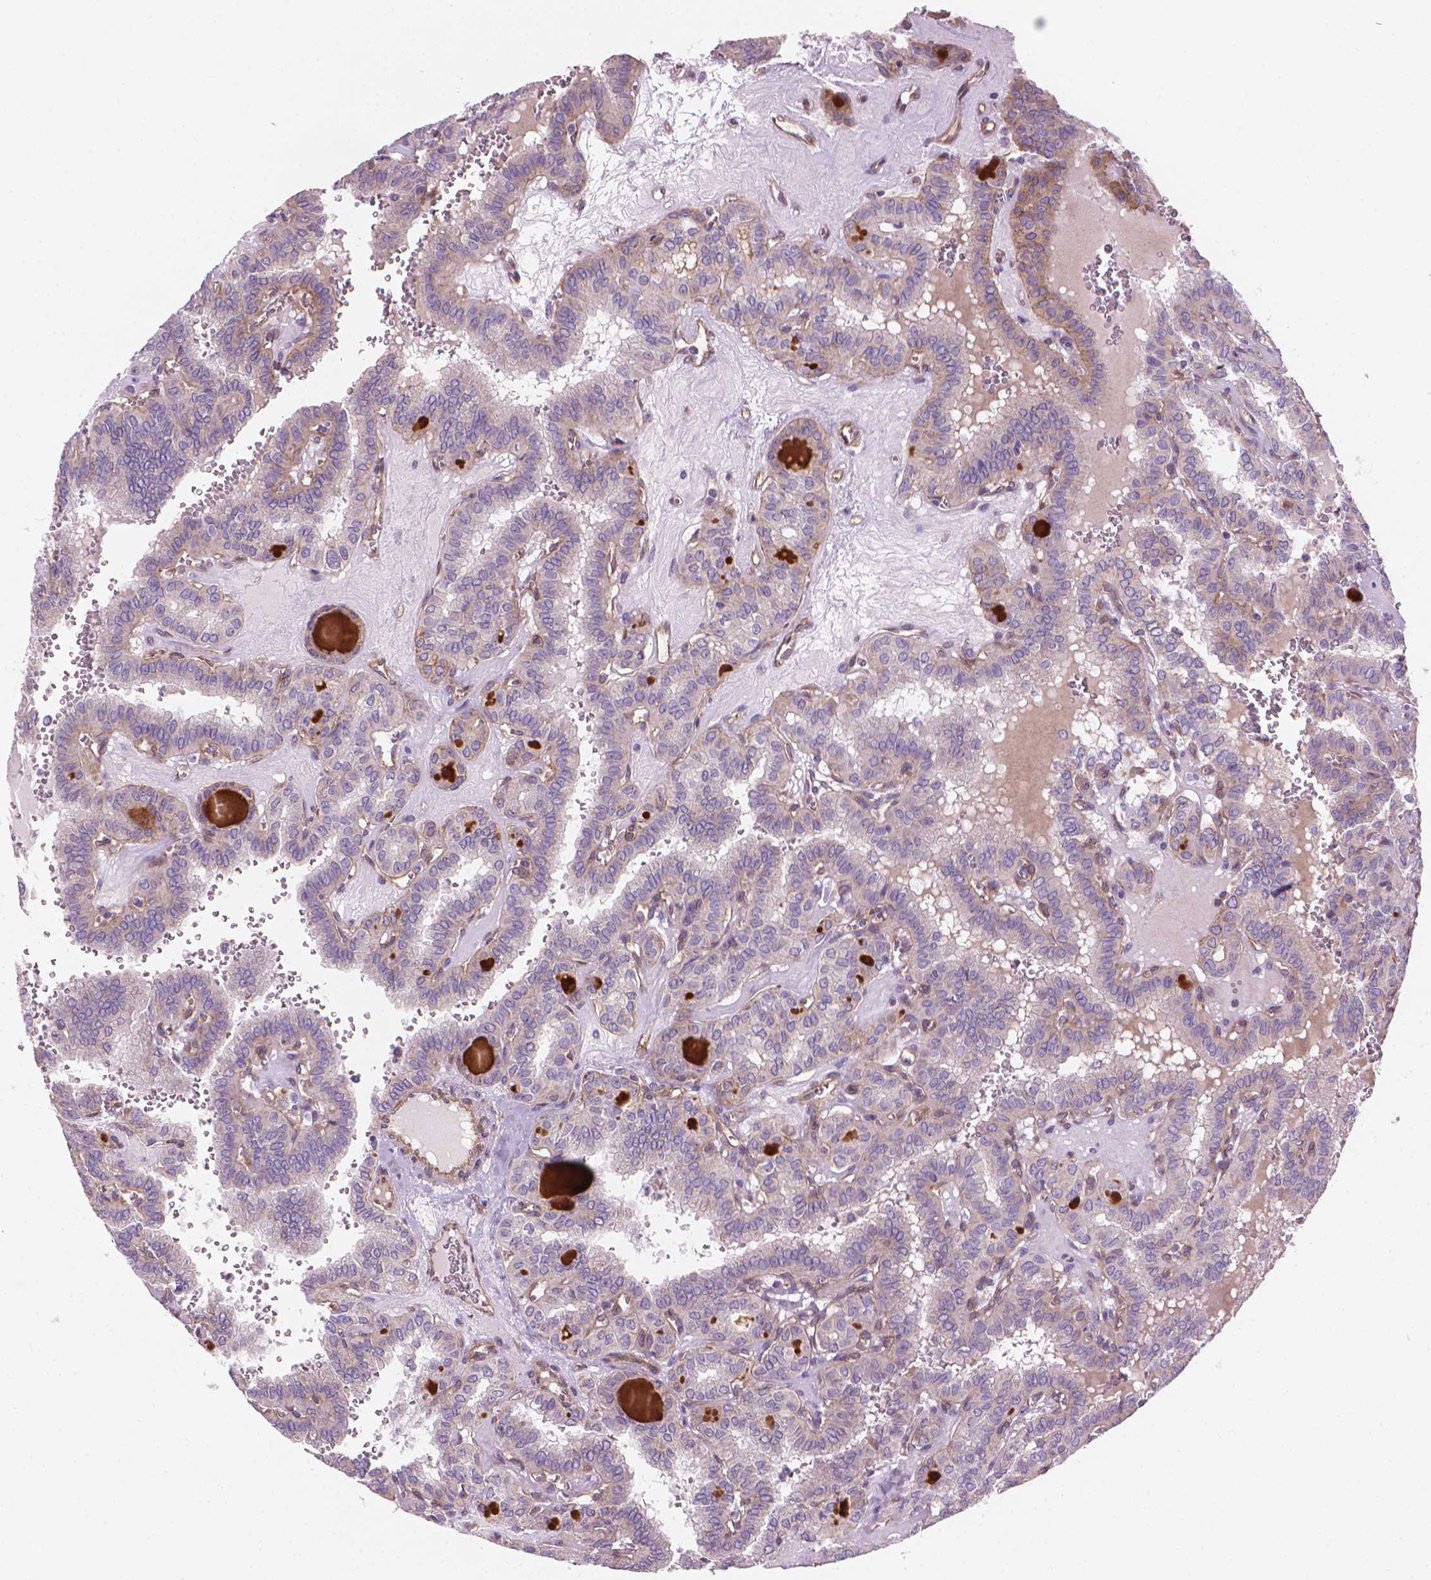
{"staining": {"intensity": "negative", "quantity": "none", "location": "none"}, "tissue": "thyroid cancer", "cell_type": "Tumor cells", "image_type": "cancer", "snomed": [{"axis": "morphology", "description": "Papillary adenocarcinoma, NOS"}, {"axis": "topography", "description": "Thyroid gland"}], "caption": "There is no significant staining in tumor cells of papillary adenocarcinoma (thyroid).", "gene": "TTC29", "patient": {"sex": "female", "age": 41}}